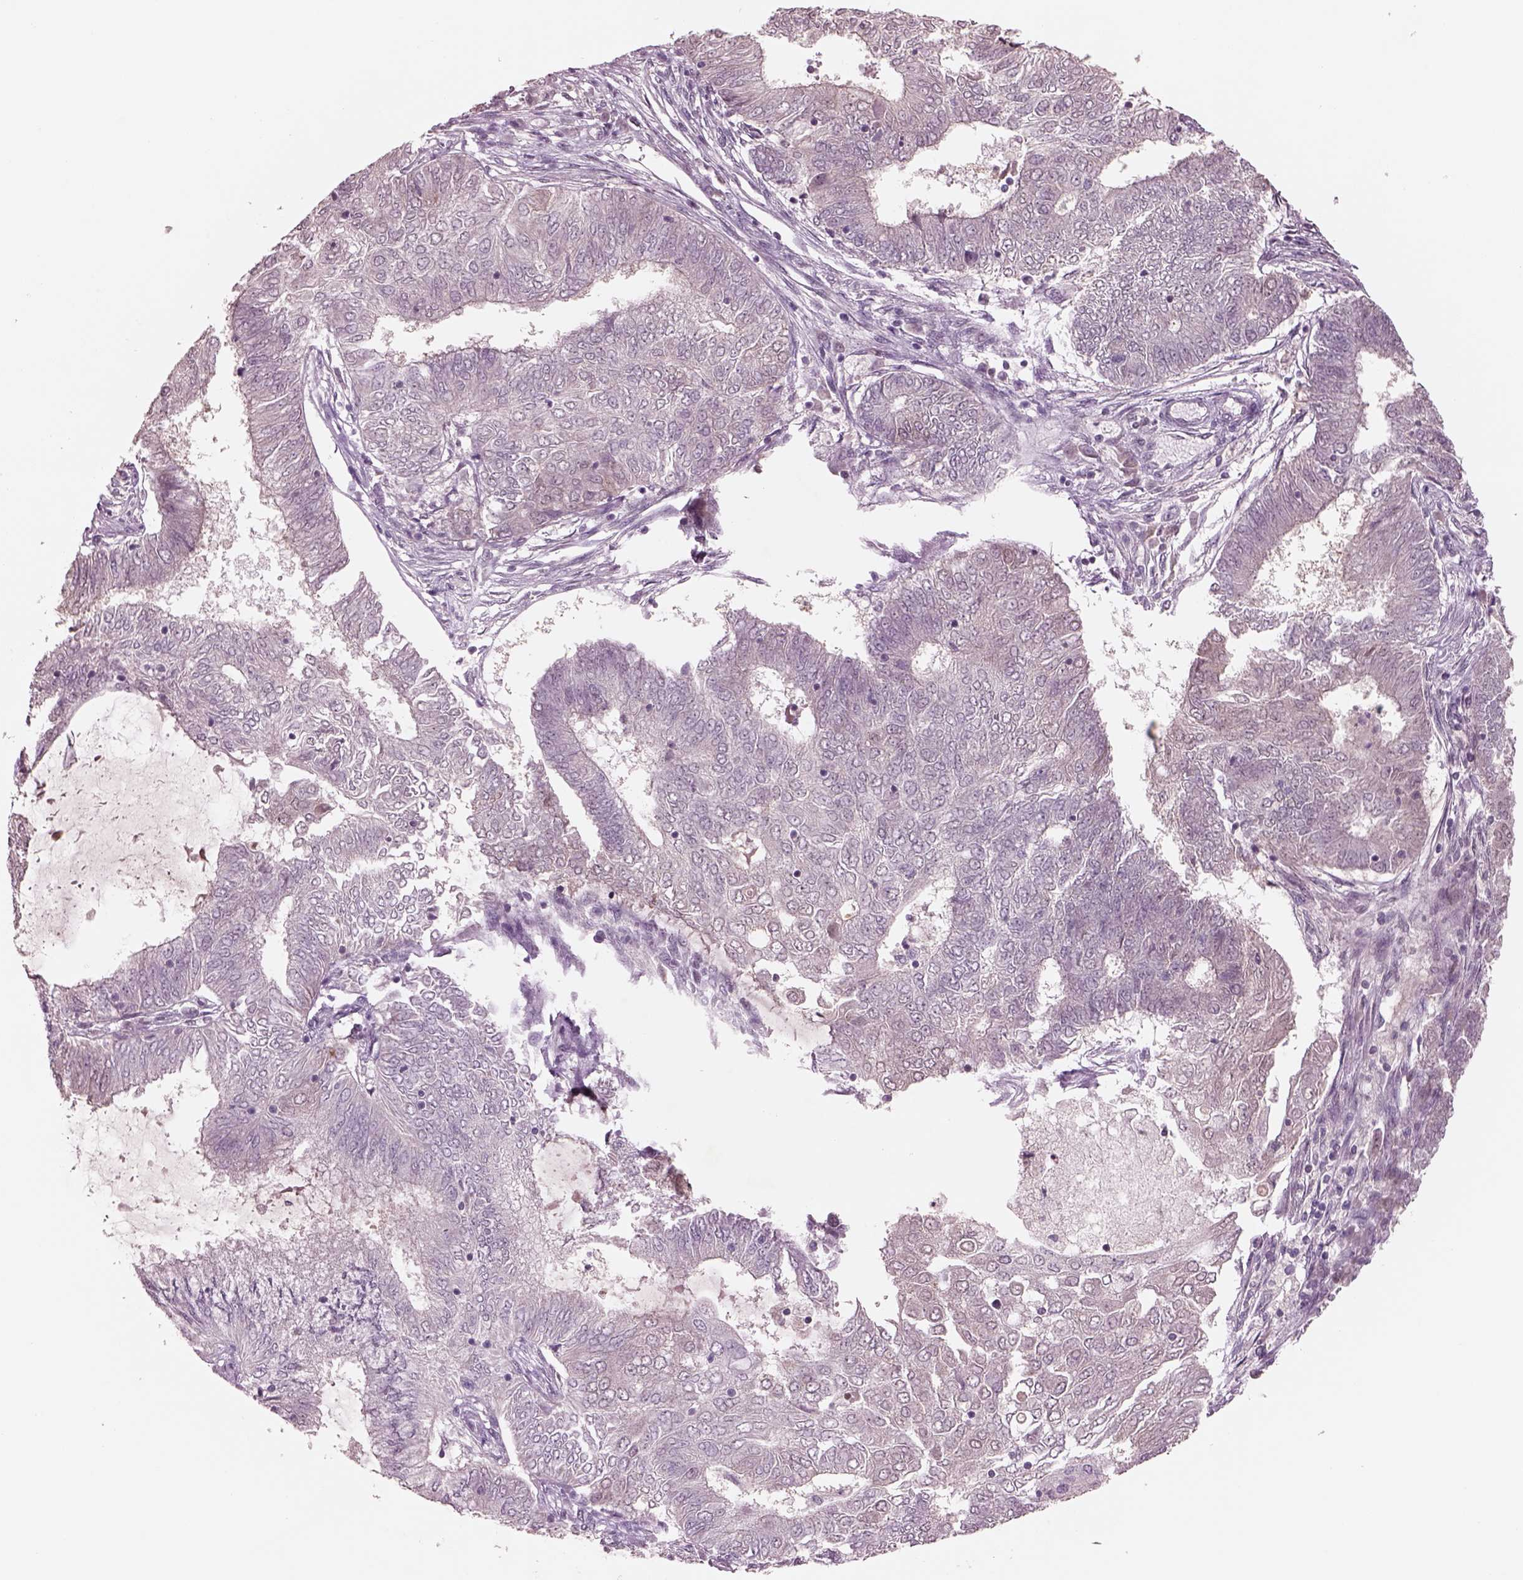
{"staining": {"intensity": "negative", "quantity": "none", "location": "none"}, "tissue": "endometrial cancer", "cell_type": "Tumor cells", "image_type": "cancer", "snomed": [{"axis": "morphology", "description": "Adenocarcinoma, NOS"}, {"axis": "topography", "description": "Endometrium"}], "caption": "Endometrial cancer (adenocarcinoma) stained for a protein using immunohistochemistry reveals no staining tumor cells.", "gene": "SEPHS1", "patient": {"sex": "female", "age": 62}}